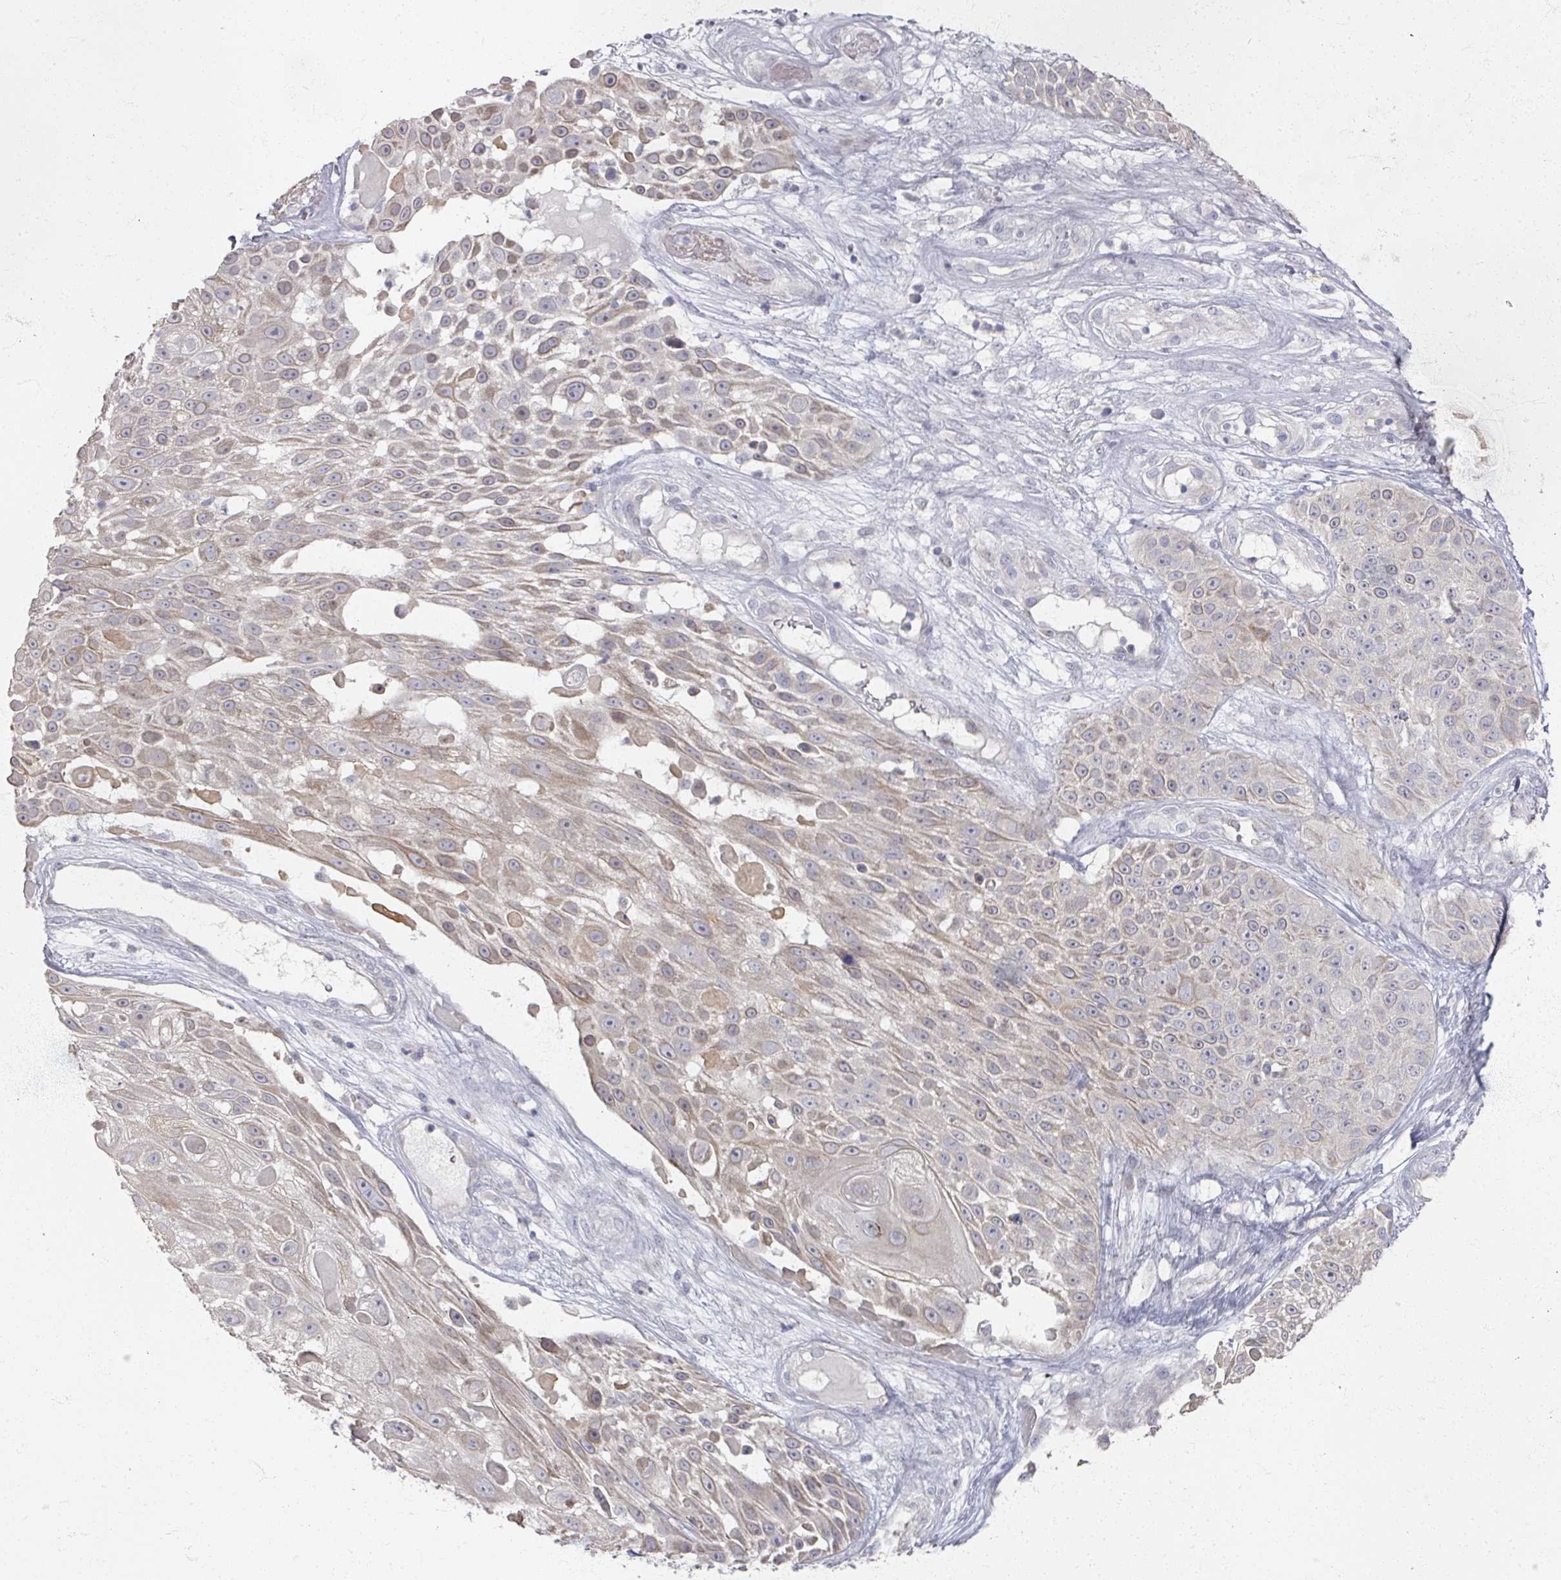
{"staining": {"intensity": "weak", "quantity": "25%-75%", "location": "cytoplasmic/membranous"}, "tissue": "skin cancer", "cell_type": "Tumor cells", "image_type": "cancer", "snomed": [{"axis": "morphology", "description": "Squamous cell carcinoma, NOS"}, {"axis": "topography", "description": "Skin"}], "caption": "DAB immunohistochemical staining of skin cancer reveals weak cytoplasmic/membranous protein expression in approximately 25%-75% of tumor cells.", "gene": "TTYH3", "patient": {"sex": "female", "age": 86}}